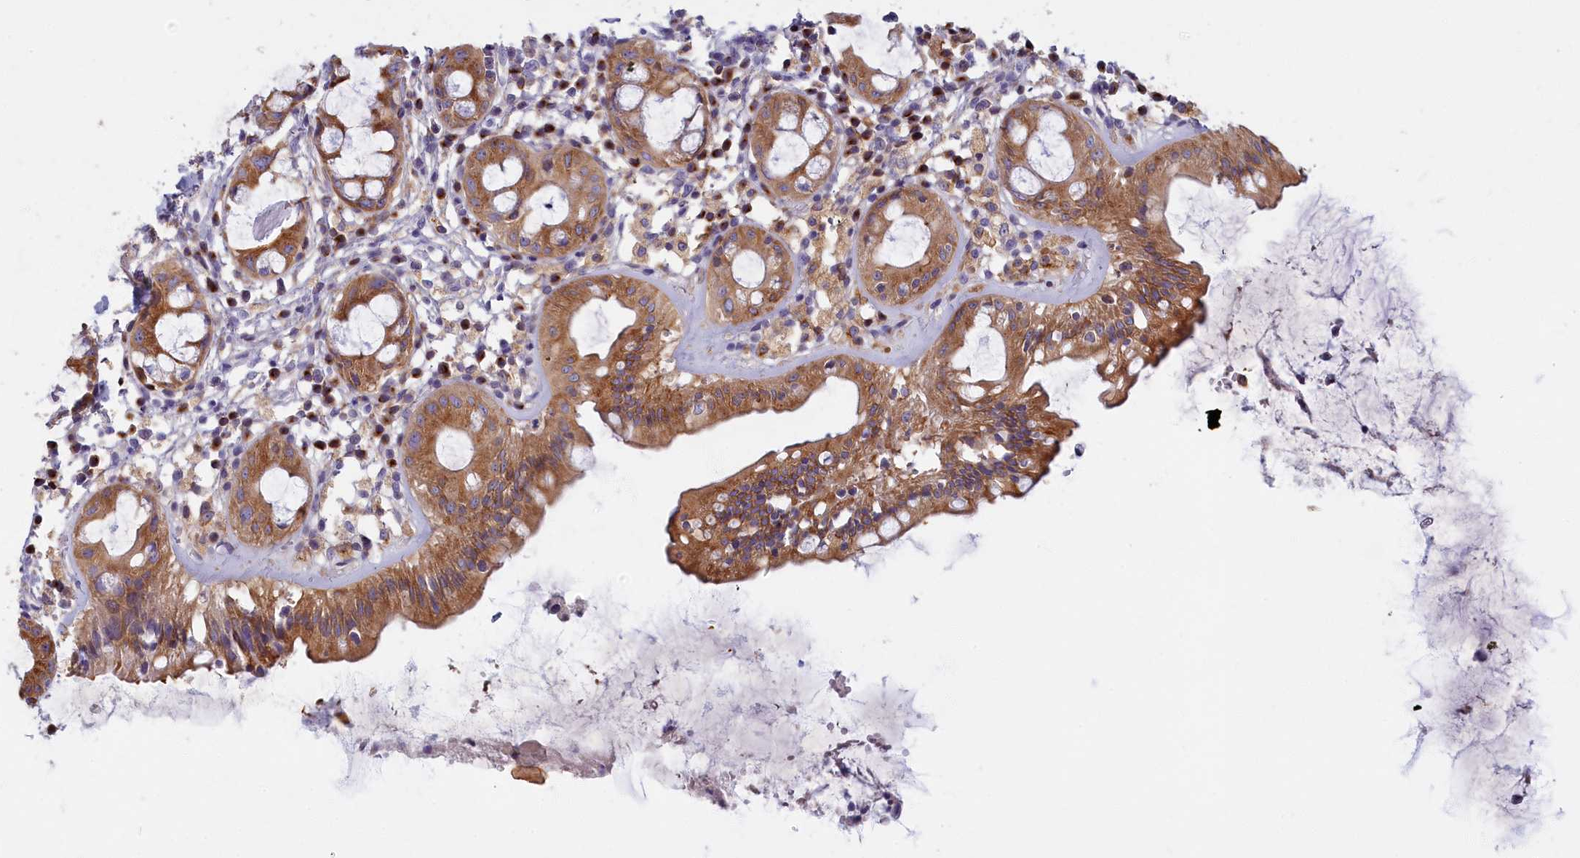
{"staining": {"intensity": "moderate", "quantity": ">75%", "location": "cytoplasmic/membranous"}, "tissue": "rectum", "cell_type": "Glandular cells", "image_type": "normal", "snomed": [{"axis": "morphology", "description": "Normal tissue, NOS"}, {"axis": "topography", "description": "Rectum"}], "caption": "Immunohistochemical staining of normal human rectum displays moderate cytoplasmic/membranous protein positivity in about >75% of glandular cells.", "gene": "NOL10", "patient": {"sex": "female", "age": 57}}